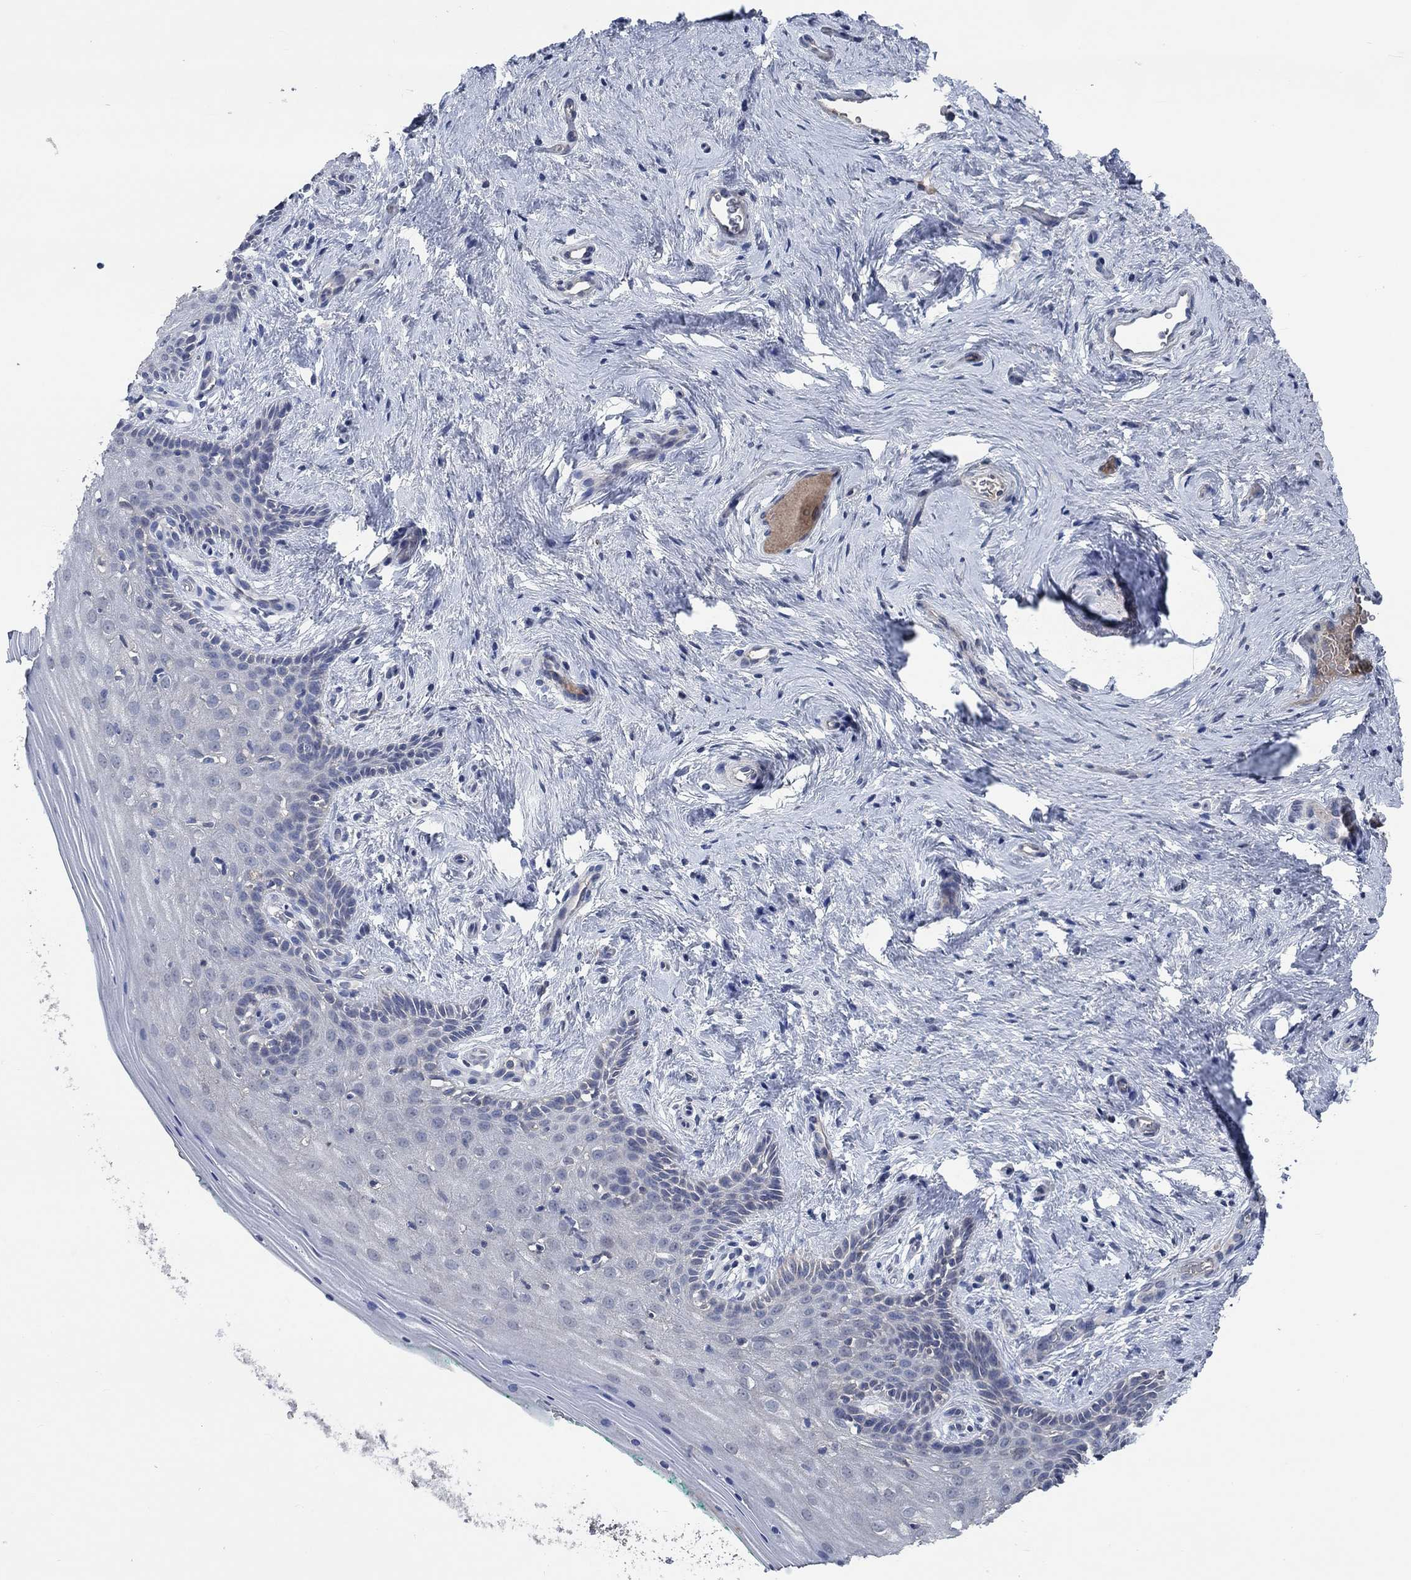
{"staining": {"intensity": "negative", "quantity": "none", "location": "none"}, "tissue": "vagina", "cell_type": "Squamous epithelial cells", "image_type": "normal", "snomed": [{"axis": "morphology", "description": "Normal tissue, NOS"}, {"axis": "topography", "description": "Vagina"}], "caption": "IHC photomicrograph of unremarkable vagina: human vagina stained with DAB (3,3'-diaminobenzidine) exhibits no significant protein expression in squamous epithelial cells.", "gene": "OBSCN", "patient": {"sex": "female", "age": 45}}